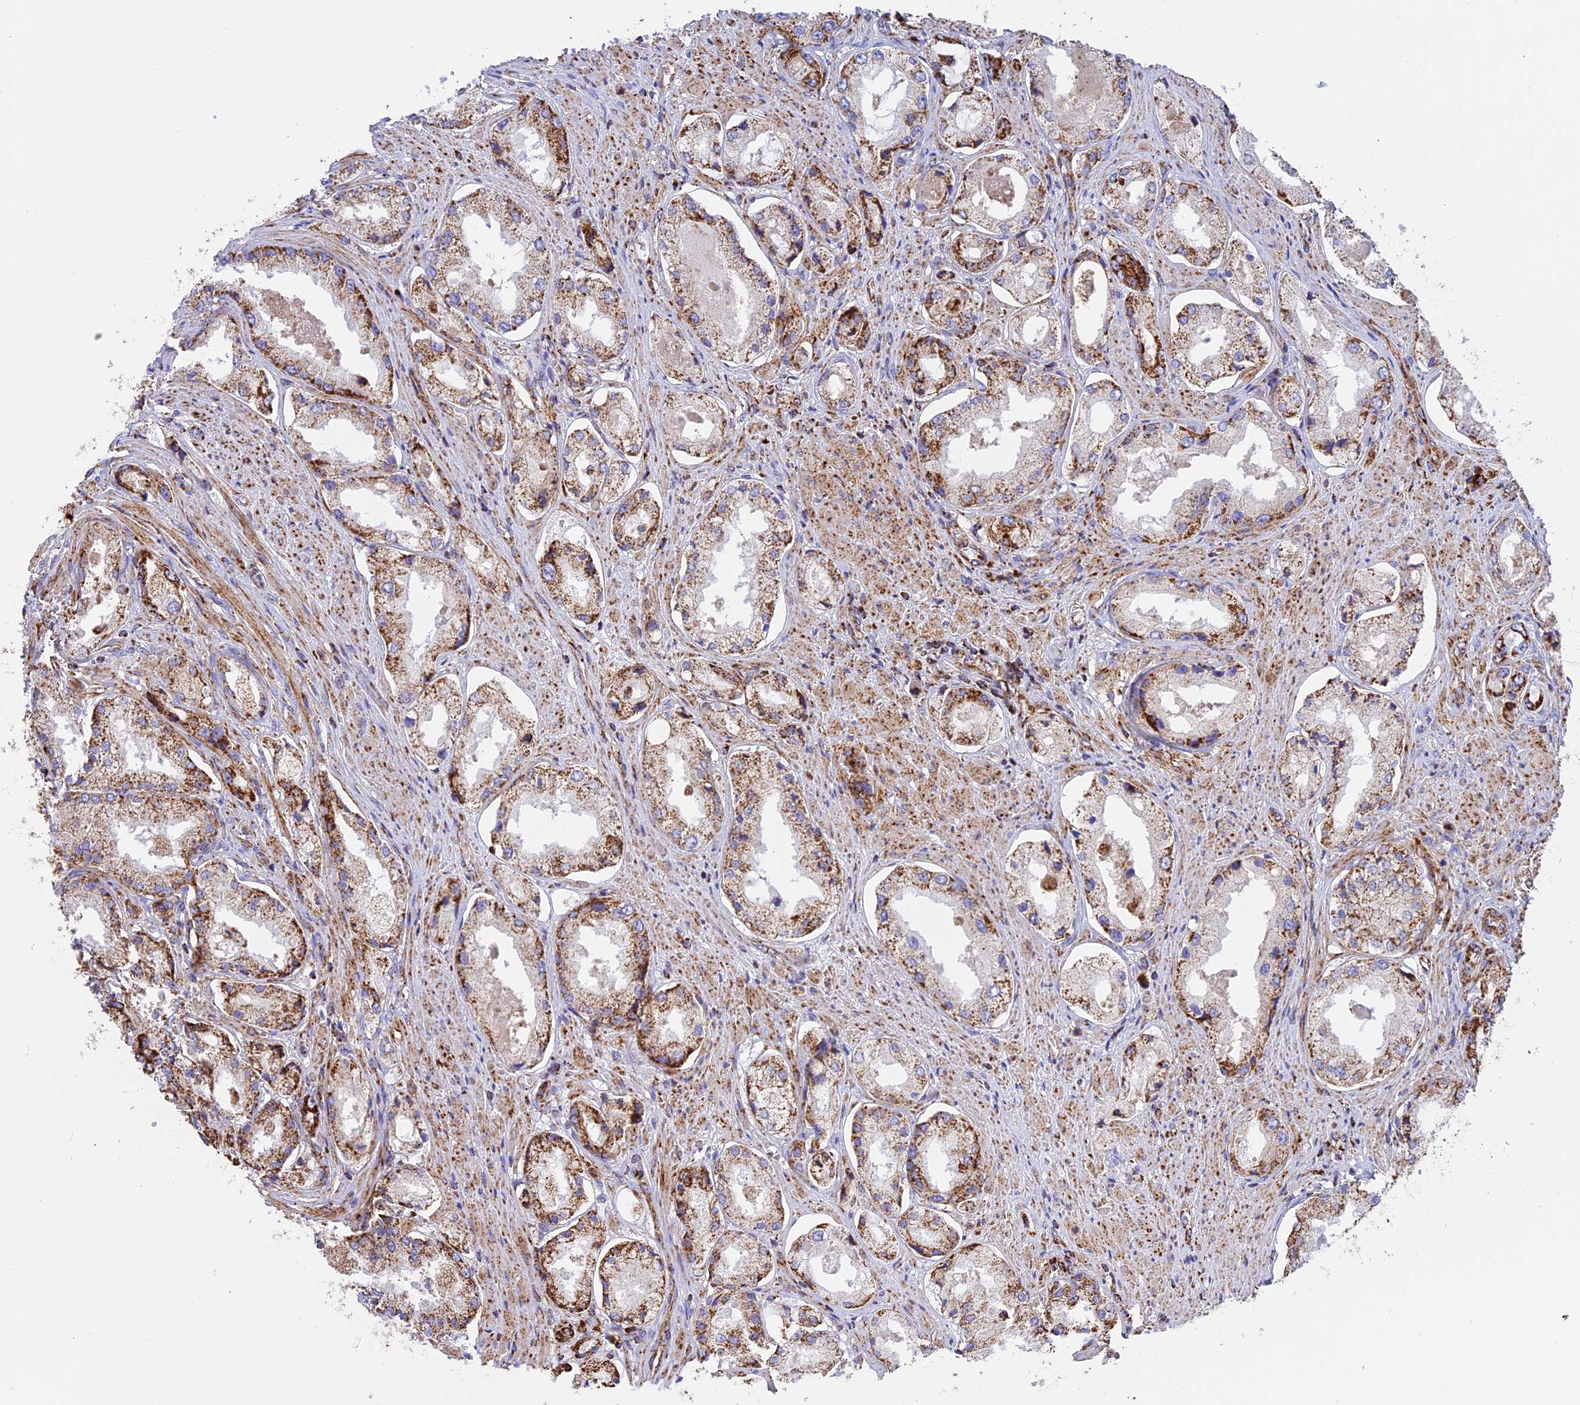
{"staining": {"intensity": "strong", "quantity": ">75%", "location": "cytoplasmic/membranous"}, "tissue": "prostate cancer", "cell_type": "Tumor cells", "image_type": "cancer", "snomed": [{"axis": "morphology", "description": "Adenocarcinoma, Low grade"}, {"axis": "topography", "description": "Prostate"}], "caption": "Approximately >75% of tumor cells in human adenocarcinoma (low-grade) (prostate) show strong cytoplasmic/membranous protein staining as visualized by brown immunohistochemical staining.", "gene": "UQCRB", "patient": {"sex": "male", "age": 68}}